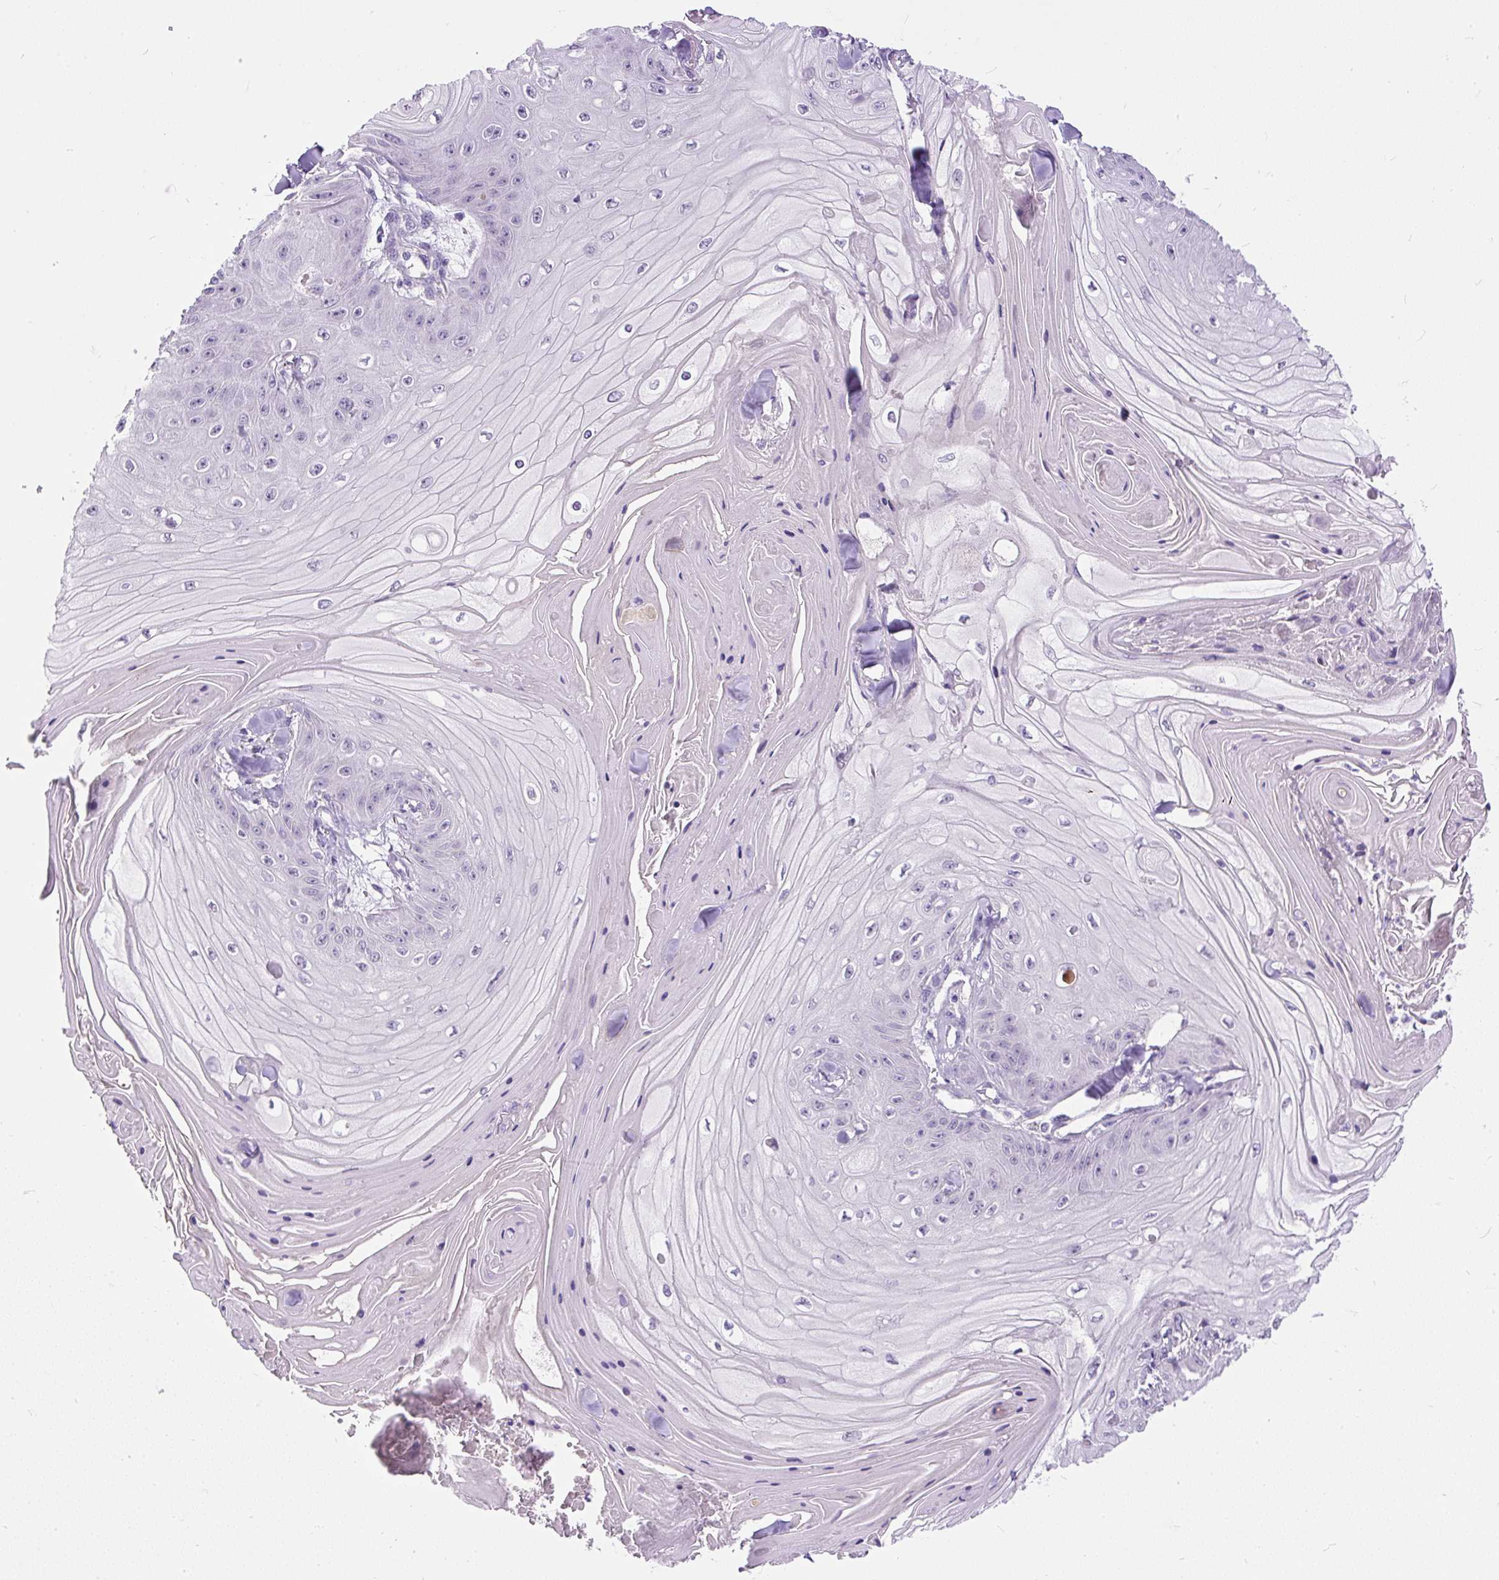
{"staining": {"intensity": "negative", "quantity": "none", "location": "none"}, "tissue": "skin cancer", "cell_type": "Tumor cells", "image_type": "cancer", "snomed": [{"axis": "morphology", "description": "Squamous cell carcinoma, NOS"}, {"axis": "topography", "description": "Skin"}], "caption": "Squamous cell carcinoma (skin) was stained to show a protein in brown. There is no significant staining in tumor cells. (Stains: DAB (3,3'-diaminobenzidine) immunohistochemistry with hematoxylin counter stain, Microscopy: brightfield microscopy at high magnification).", "gene": "KRTAP20-3", "patient": {"sex": "male", "age": 74}}